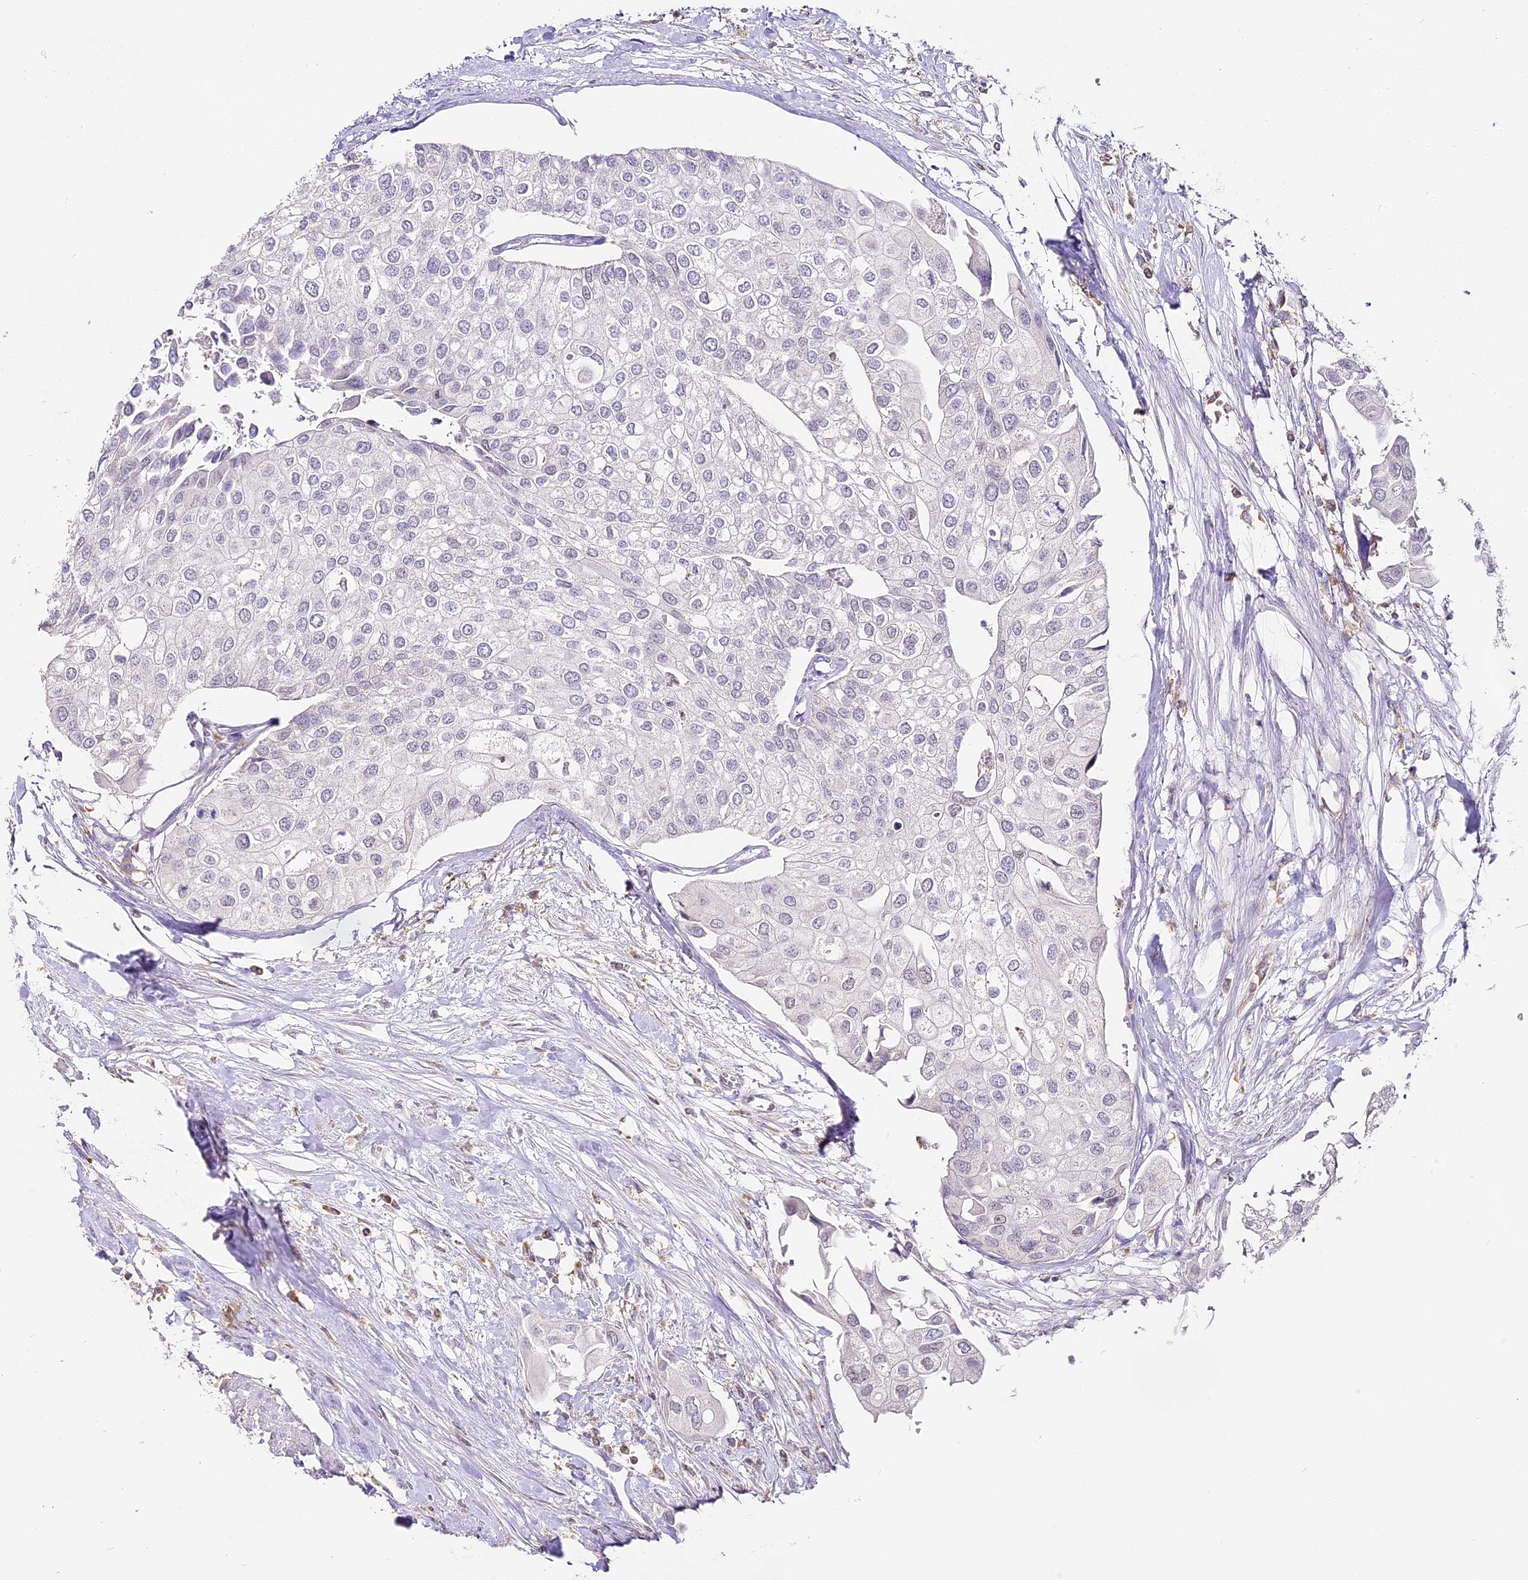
{"staining": {"intensity": "negative", "quantity": "none", "location": "none"}, "tissue": "urothelial cancer", "cell_type": "Tumor cells", "image_type": "cancer", "snomed": [{"axis": "morphology", "description": "Urothelial carcinoma, High grade"}, {"axis": "topography", "description": "Urinary bladder"}], "caption": "The photomicrograph demonstrates no significant positivity in tumor cells of high-grade urothelial carcinoma.", "gene": "DOCK2", "patient": {"sex": "male", "age": 64}}